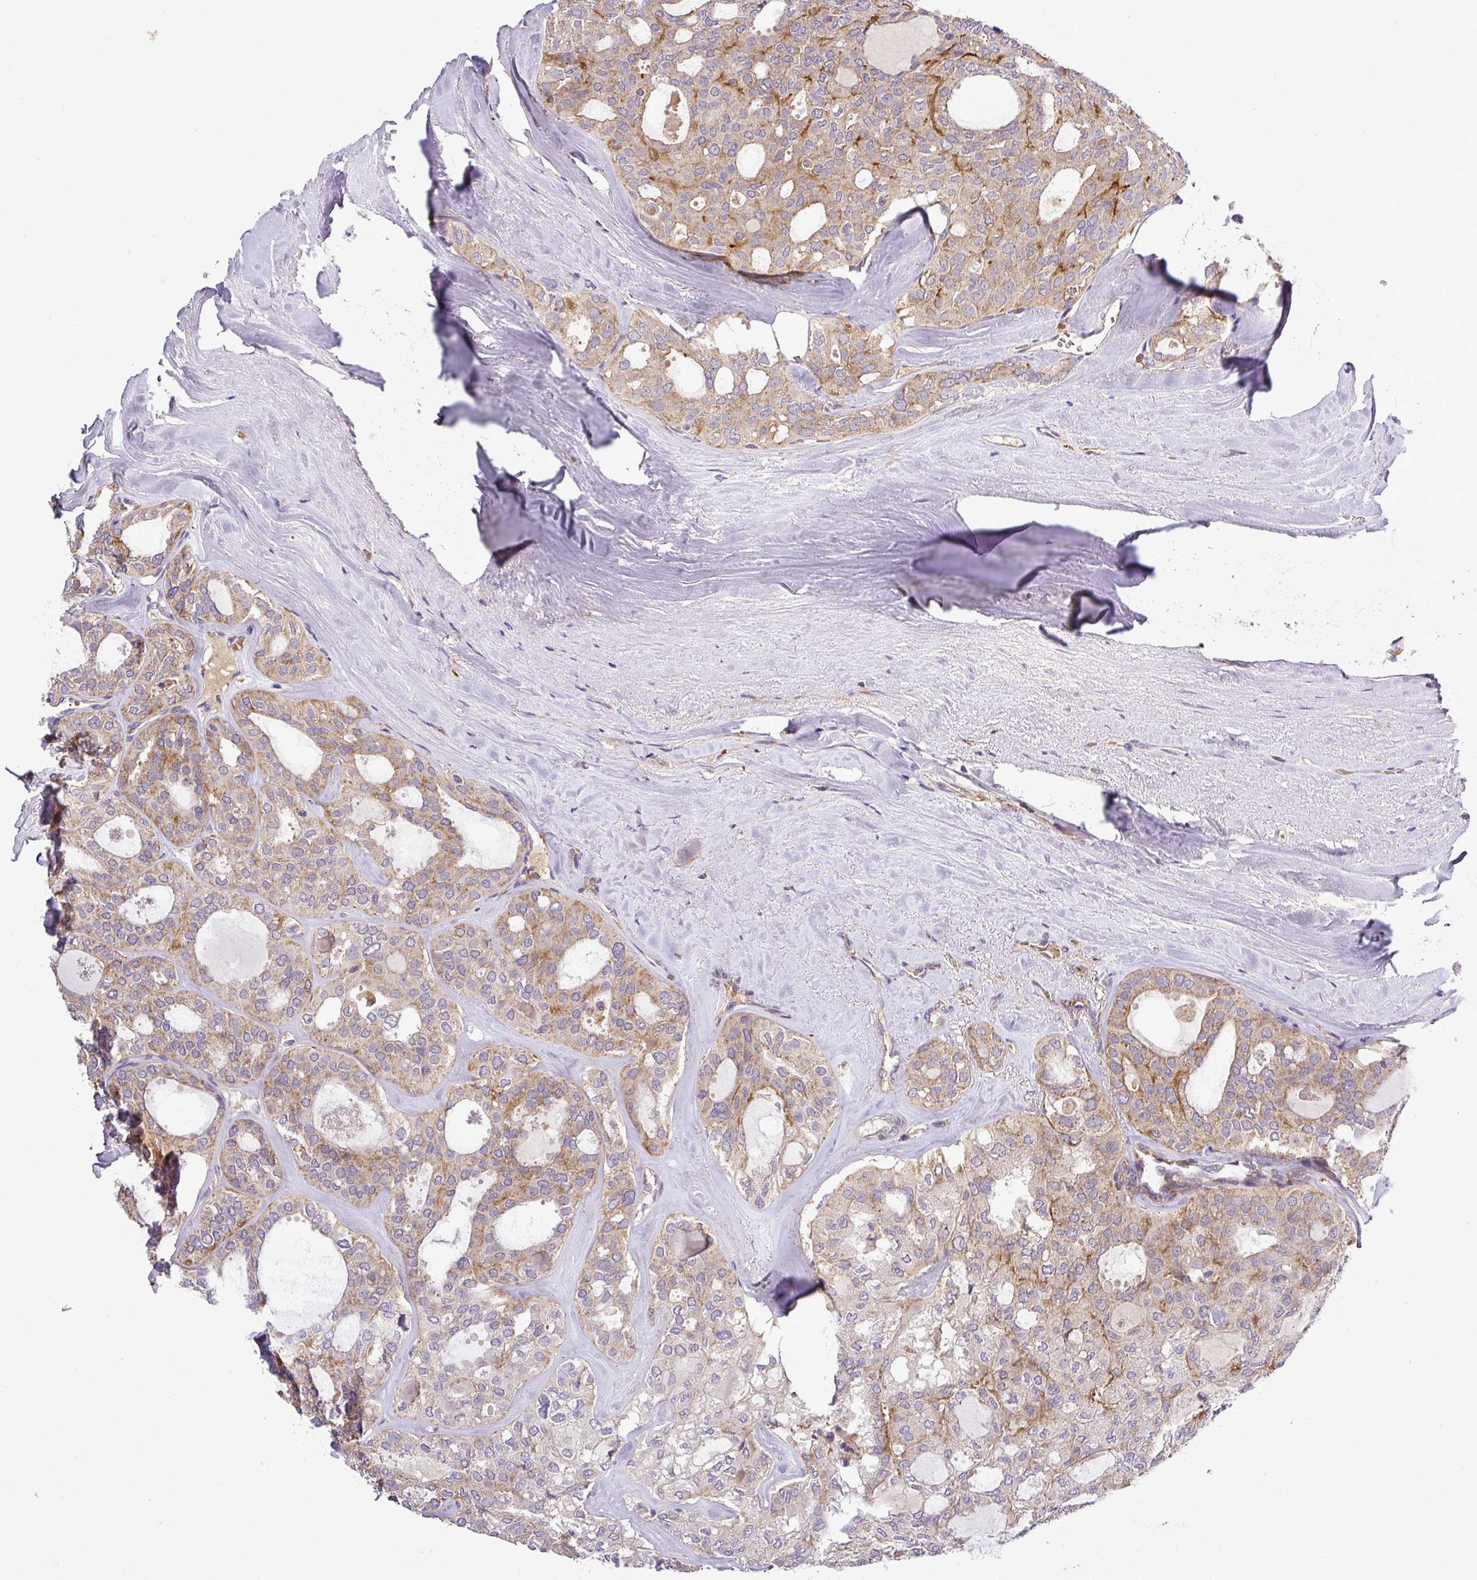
{"staining": {"intensity": "moderate", "quantity": "25%-75%", "location": "cytoplasmic/membranous"}, "tissue": "thyroid cancer", "cell_type": "Tumor cells", "image_type": "cancer", "snomed": [{"axis": "morphology", "description": "Follicular adenoma carcinoma, NOS"}, {"axis": "topography", "description": "Thyroid gland"}], "caption": "Tumor cells display medium levels of moderate cytoplasmic/membranous positivity in approximately 25%-75% of cells in human thyroid cancer. (IHC, brightfield microscopy, high magnification).", "gene": "ZNF513", "patient": {"sex": "male", "age": 75}}